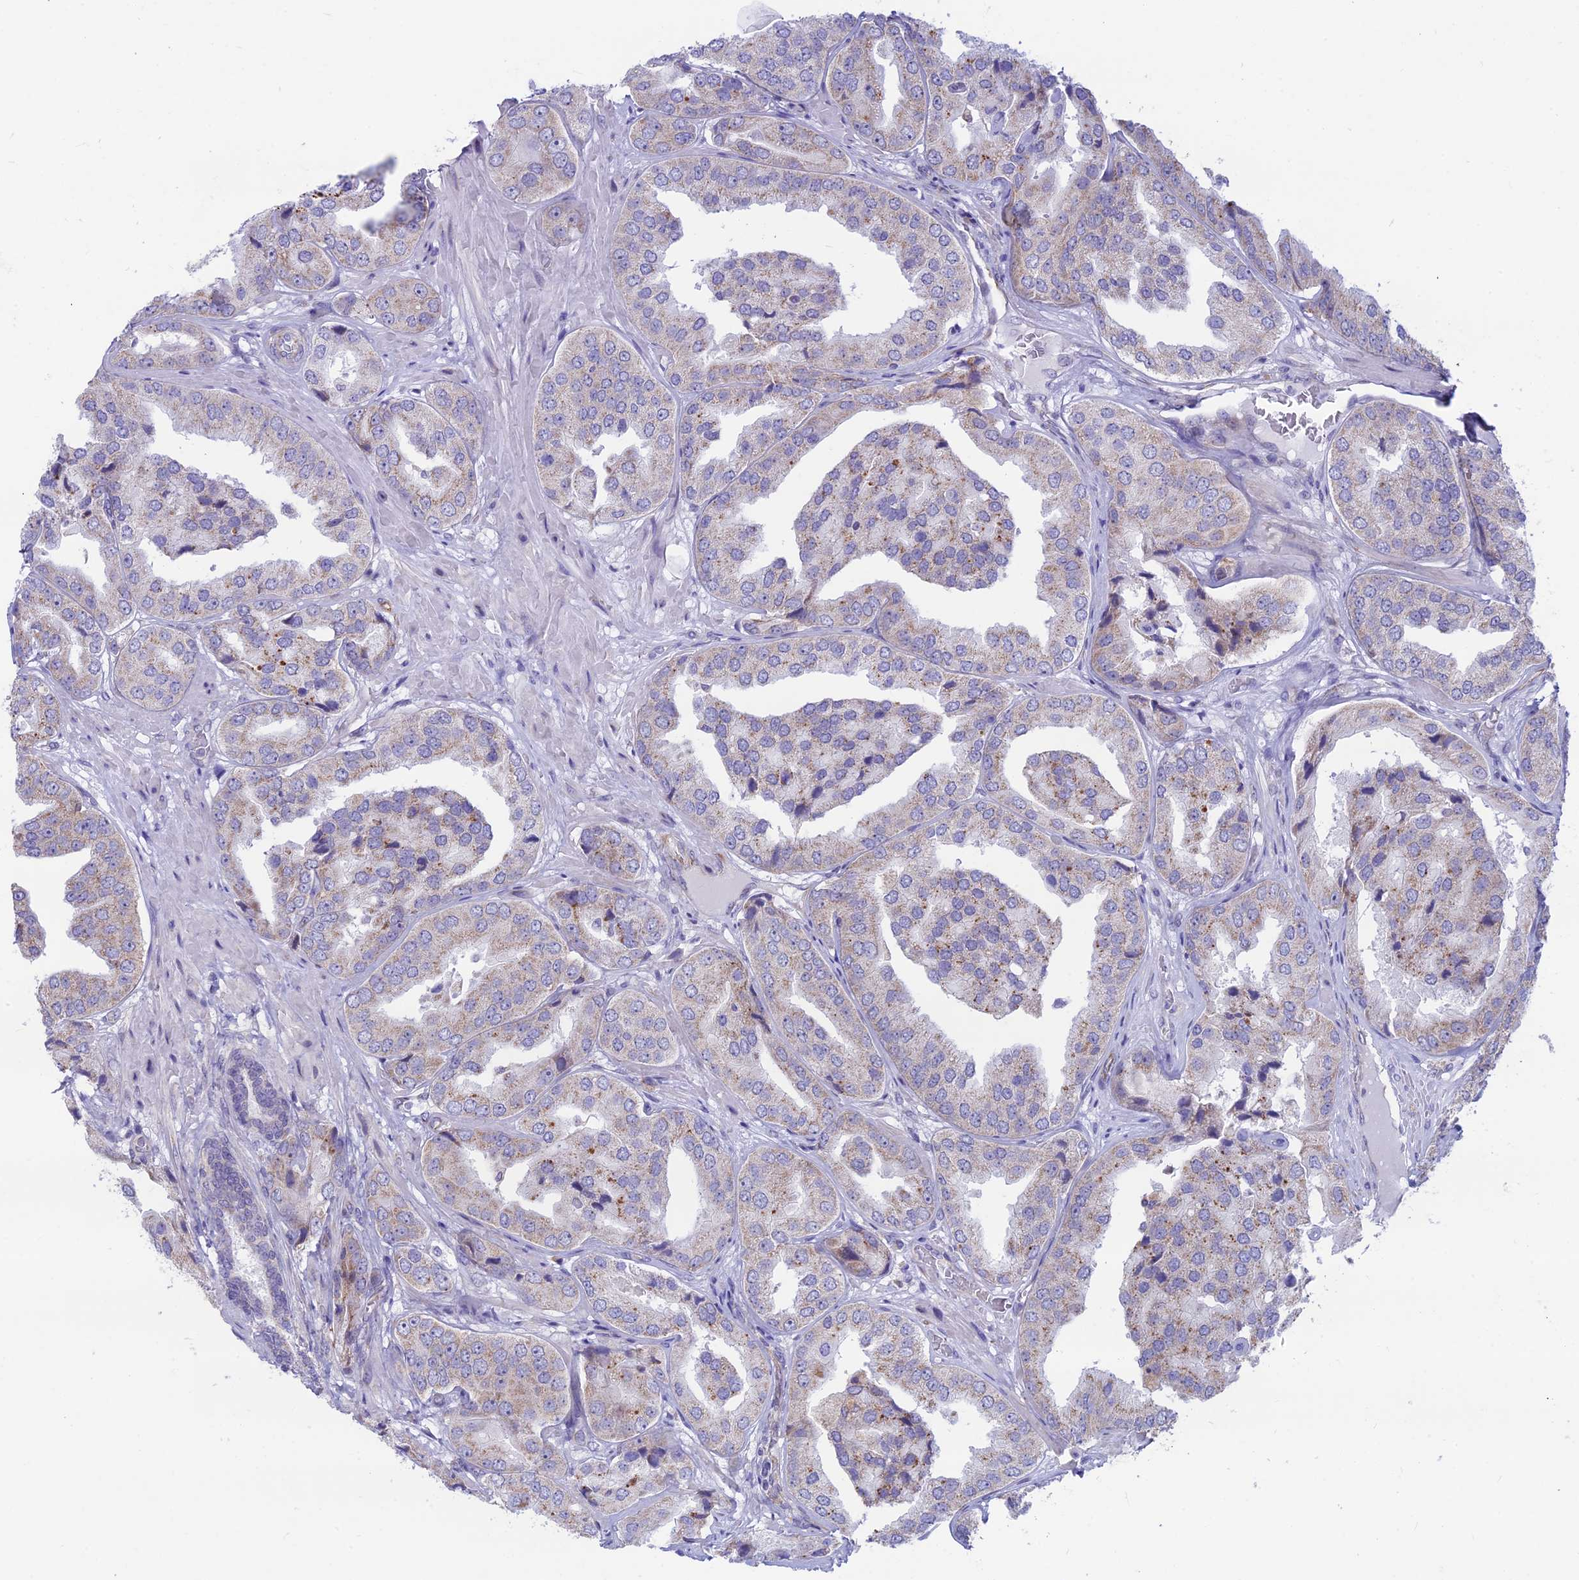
{"staining": {"intensity": "moderate", "quantity": "25%-75%", "location": "cytoplasmic/membranous"}, "tissue": "prostate cancer", "cell_type": "Tumor cells", "image_type": "cancer", "snomed": [{"axis": "morphology", "description": "Adenocarcinoma, High grade"}, {"axis": "topography", "description": "Prostate"}], "caption": "Protein staining shows moderate cytoplasmic/membranous expression in approximately 25%-75% of tumor cells in prostate cancer (high-grade adenocarcinoma). (DAB (3,3'-diaminobenzidine) IHC with brightfield microscopy, high magnification).", "gene": "PLAC9", "patient": {"sex": "male", "age": 63}}